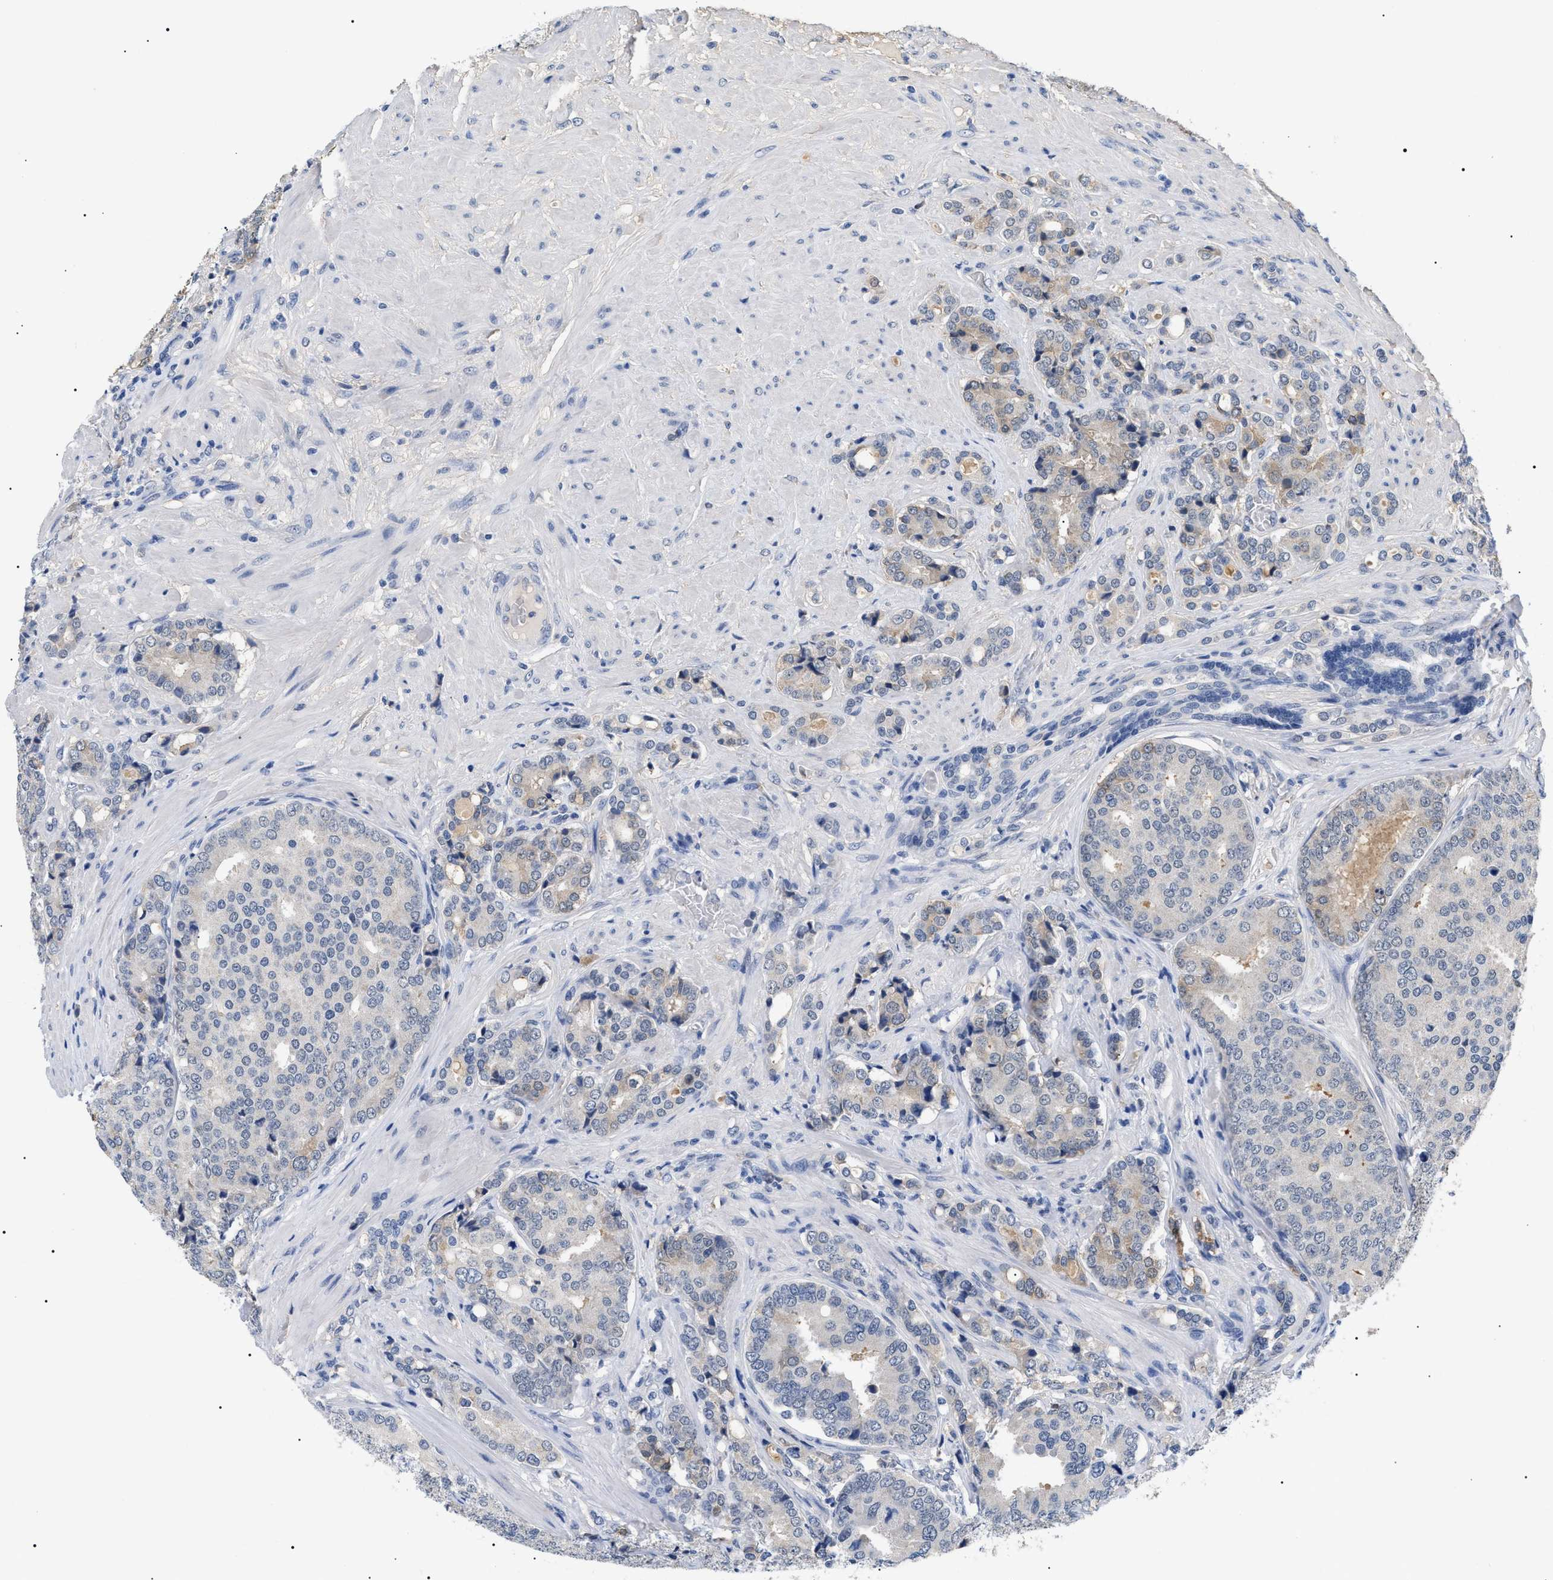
{"staining": {"intensity": "weak", "quantity": "25%-75%", "location": "cytoplasmic/membranous"}, "tissue": "prostate cancer", "cell_type": "Tumor cells", "image_type": "cancer", "snomed": [{"axis": "morphology", "description": "Adenocarcinoma, High grade"}, {"axis": "topography", "description": "Prostate"}], "caption": "IHC micrograph of neoplastic tissue: human prostate high-grade adenocarcinoma stained using immunohistochemistry (IHC) shows low levels of weak protein expression localized specifically in the cytoplasmic/membranous of tumor cells, appearing as a cytoplasmic/membranous brown color.", "gene": "PRRT2", "patient": {"sex": "male", "age": 50}}